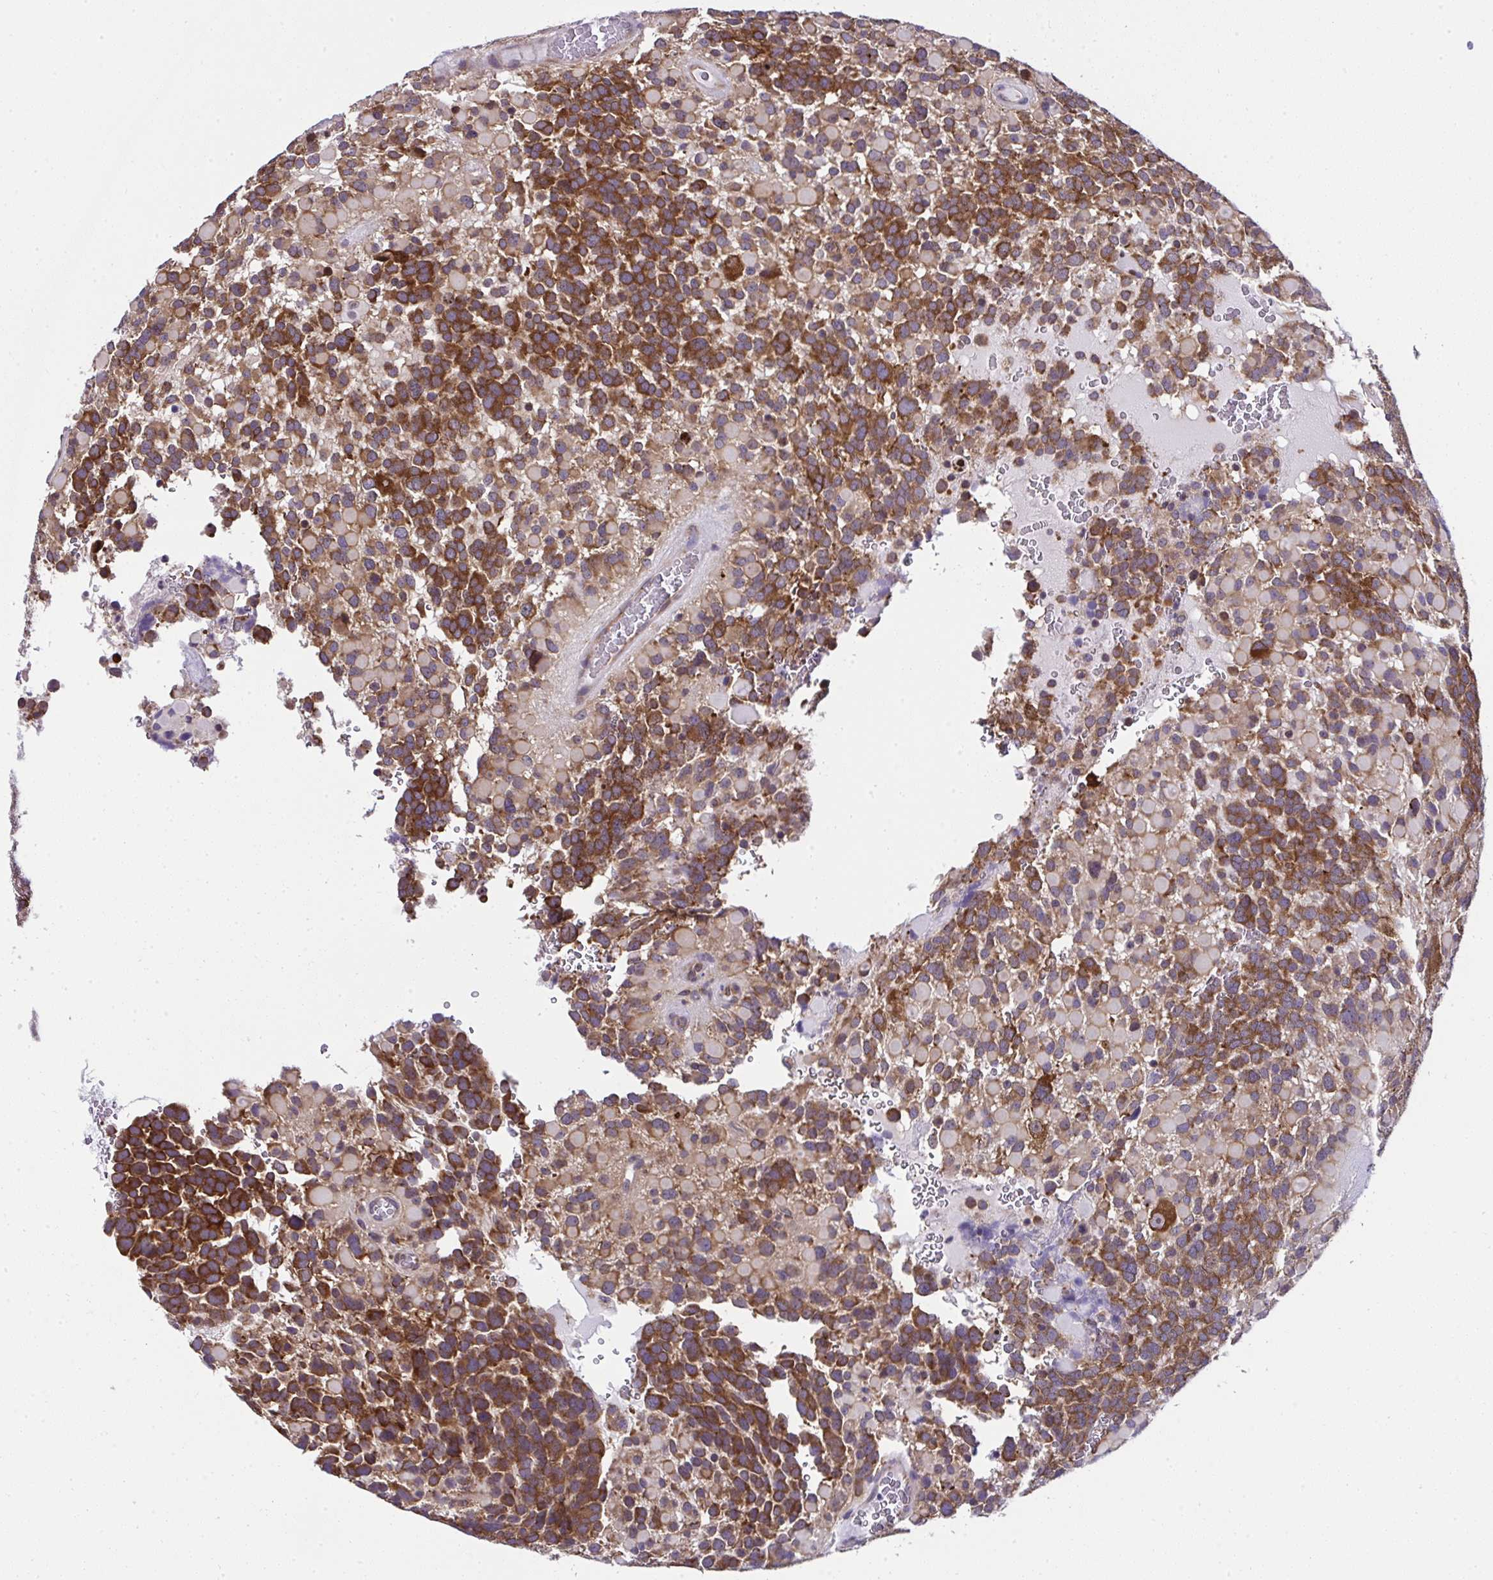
{"staining": {"intensity": "strong", "quantity": ">75%", "location": "cytoplasmic/membranous"}, "tissue": "glioma", "cell_type": "Tumor cells", "image_type": "cancer", "snomed": [{"axis": "morphology", "description": "Glioma, malignant, High grade"}, {"axis": "topography", "description": "Brain"}], "caption": "Glioma stained with immunohistochemistry displays strong cytoplasmic/membranous expression in about >75% of tumor cells.", "gene": "RPS7", "patient": {"sex": "female", "age": 40}}